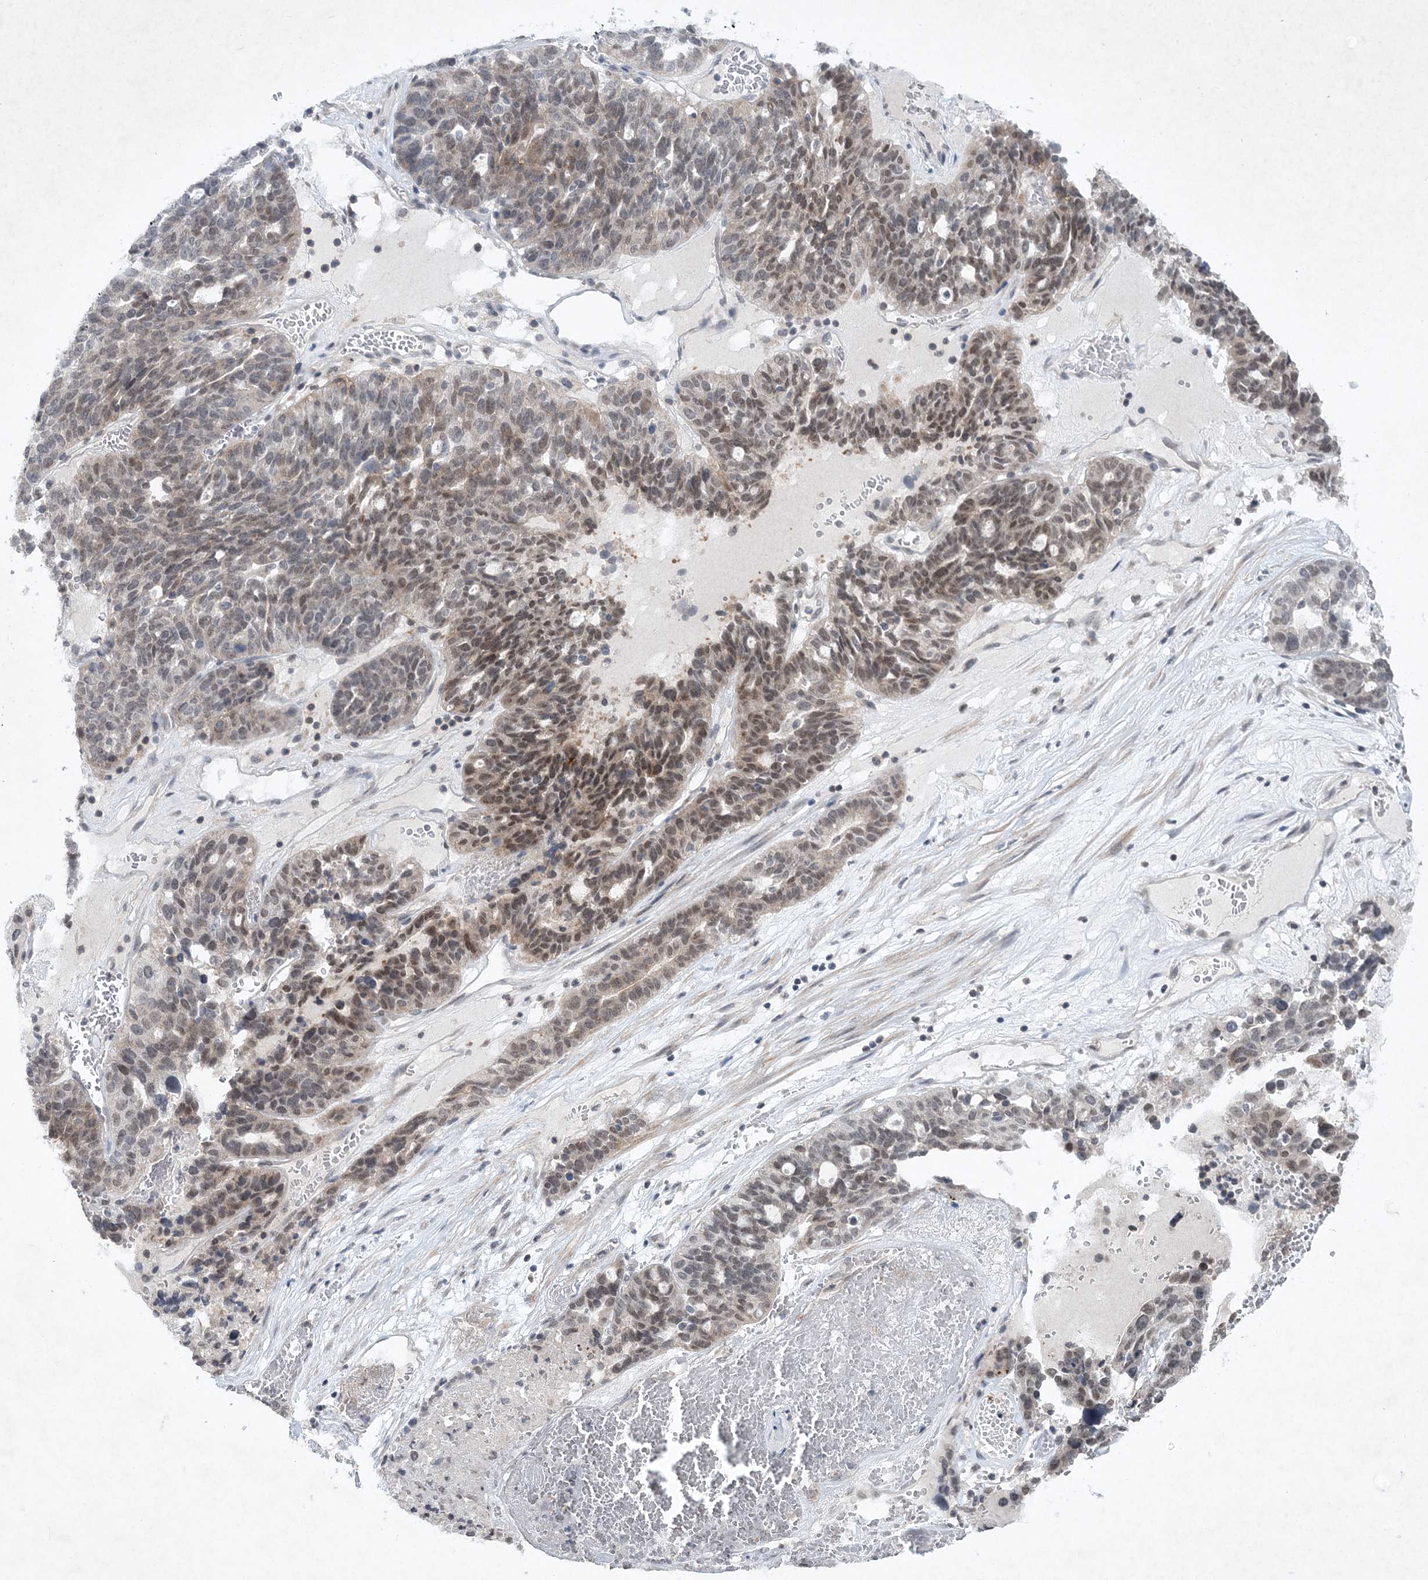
{"staining": {"intensity": "moderate", "quantity": "<25%", "location": "nuclear"}, "tissue": "ovarian cancer", "cell_type": "Tumor cells", "image_type": "cancer", "snomed": [{"axis": "morphology", "description": "Cystadenocarcinoma, serous, NOS"}, {"axis": "topography", "description": "Ovary"}], "caption": "Moderate nuclear protein staining is present in about <25% of tumor cells in ovarian cancer (serous cystadenocarcinoma). Using DAB (brown) and hematoxylin (blue) stains, captured at high magnification using brightfield microscopy.", "gene": "SOWAHB", "patient": {"sex": "female", "age": 59}}